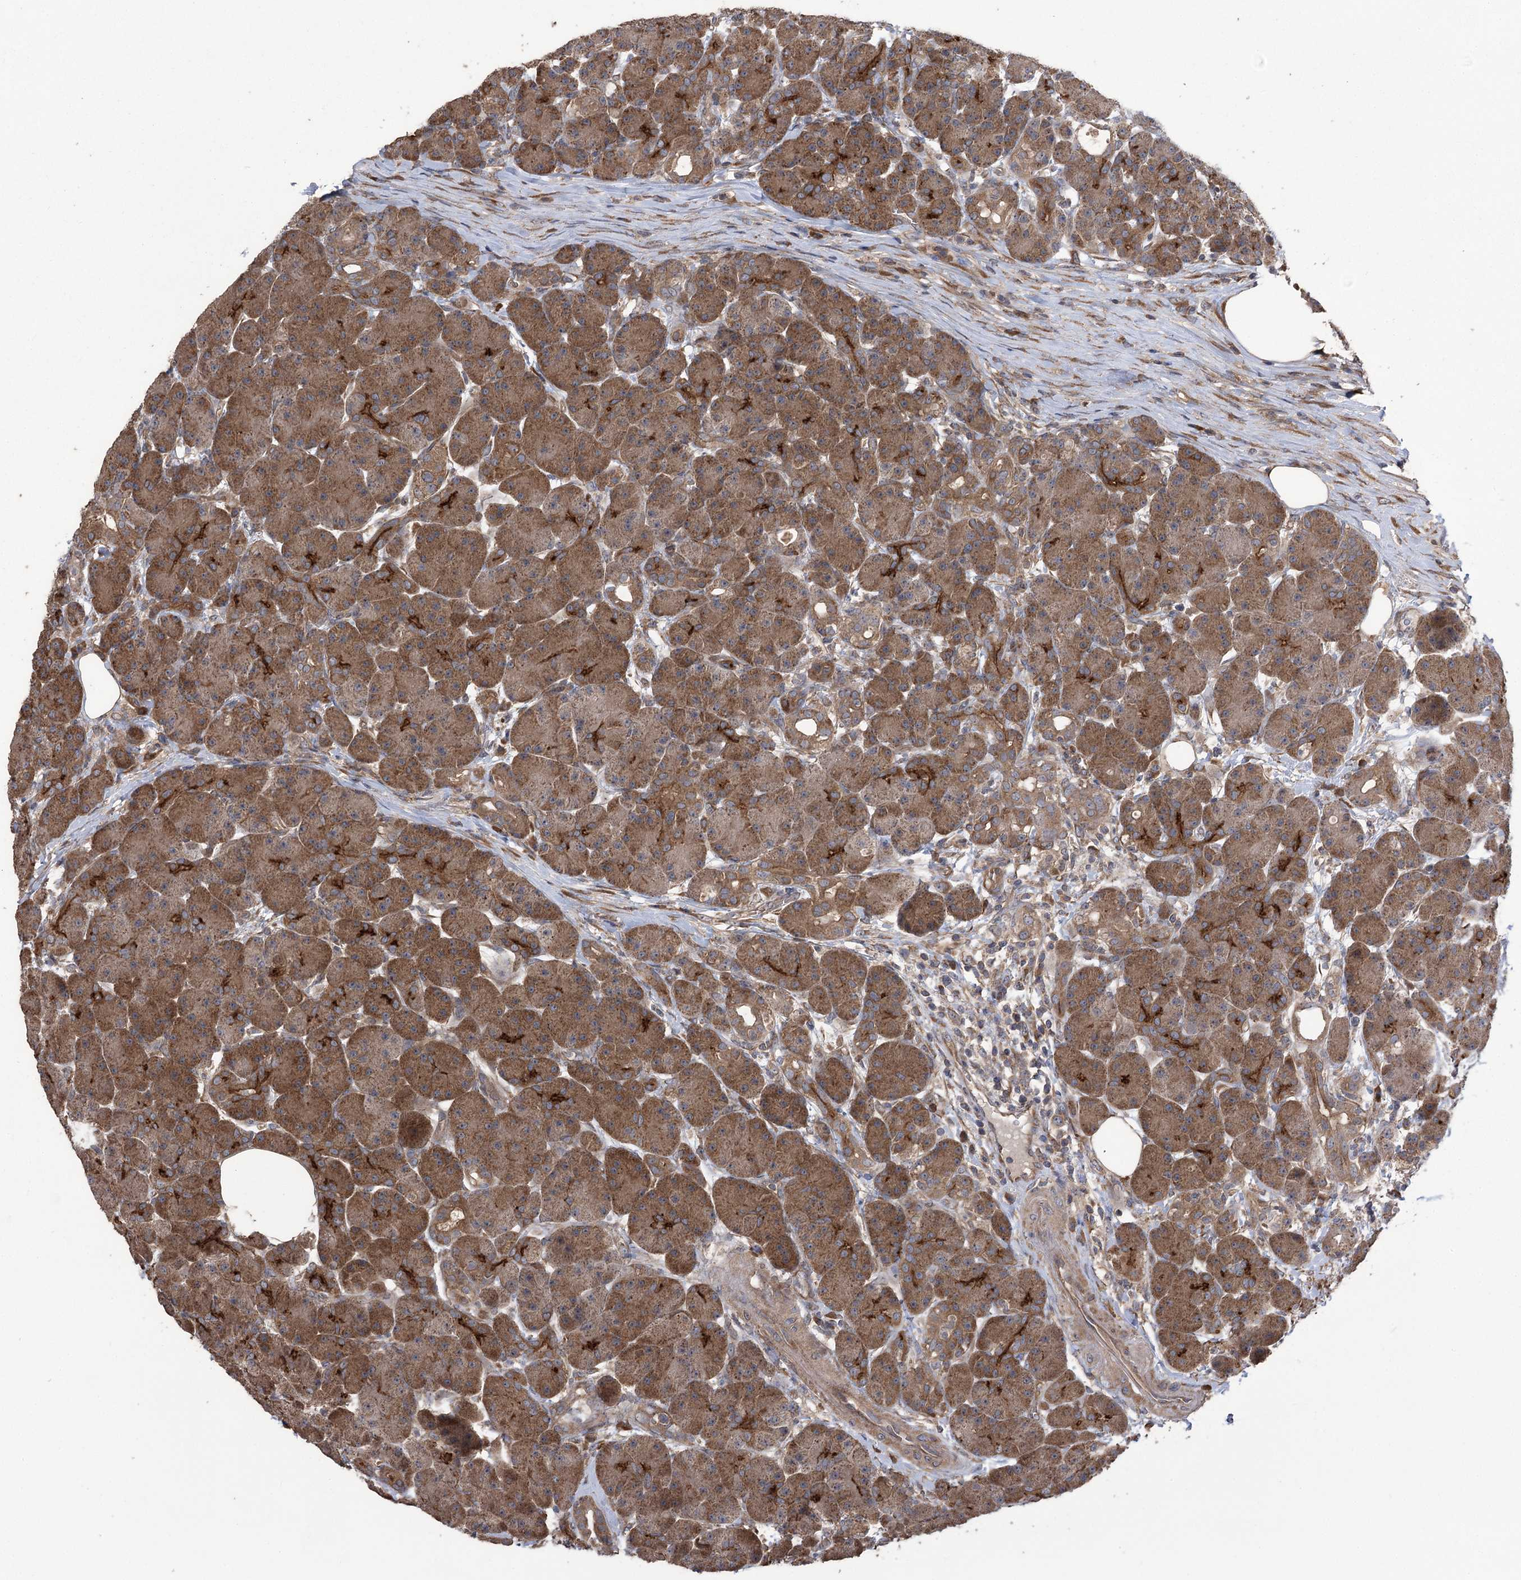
{"staining": {"intensity": "strong", "quantity": ">75%", "location": "cytoplasmic/membranous"}, "tissue": "pancreas", "cell_type": "Exocrine glandular cells", "image_type": "normal", "snomed": [{"axis": "morphology", "description": "Normal tissue, NOS"}, {"axis": "topography", "description": "Pancreas"}], "caption": "DAB (3,3'-diaminobenzidine) immunohistochemical staining of unremarkable human pancreas demonstrates strong cytoplasmic/membranous protein expression in about >75% of exocrine glandular cells.", "gene": "PRSS53", "patient": {"sex": "male", "age": 63}}